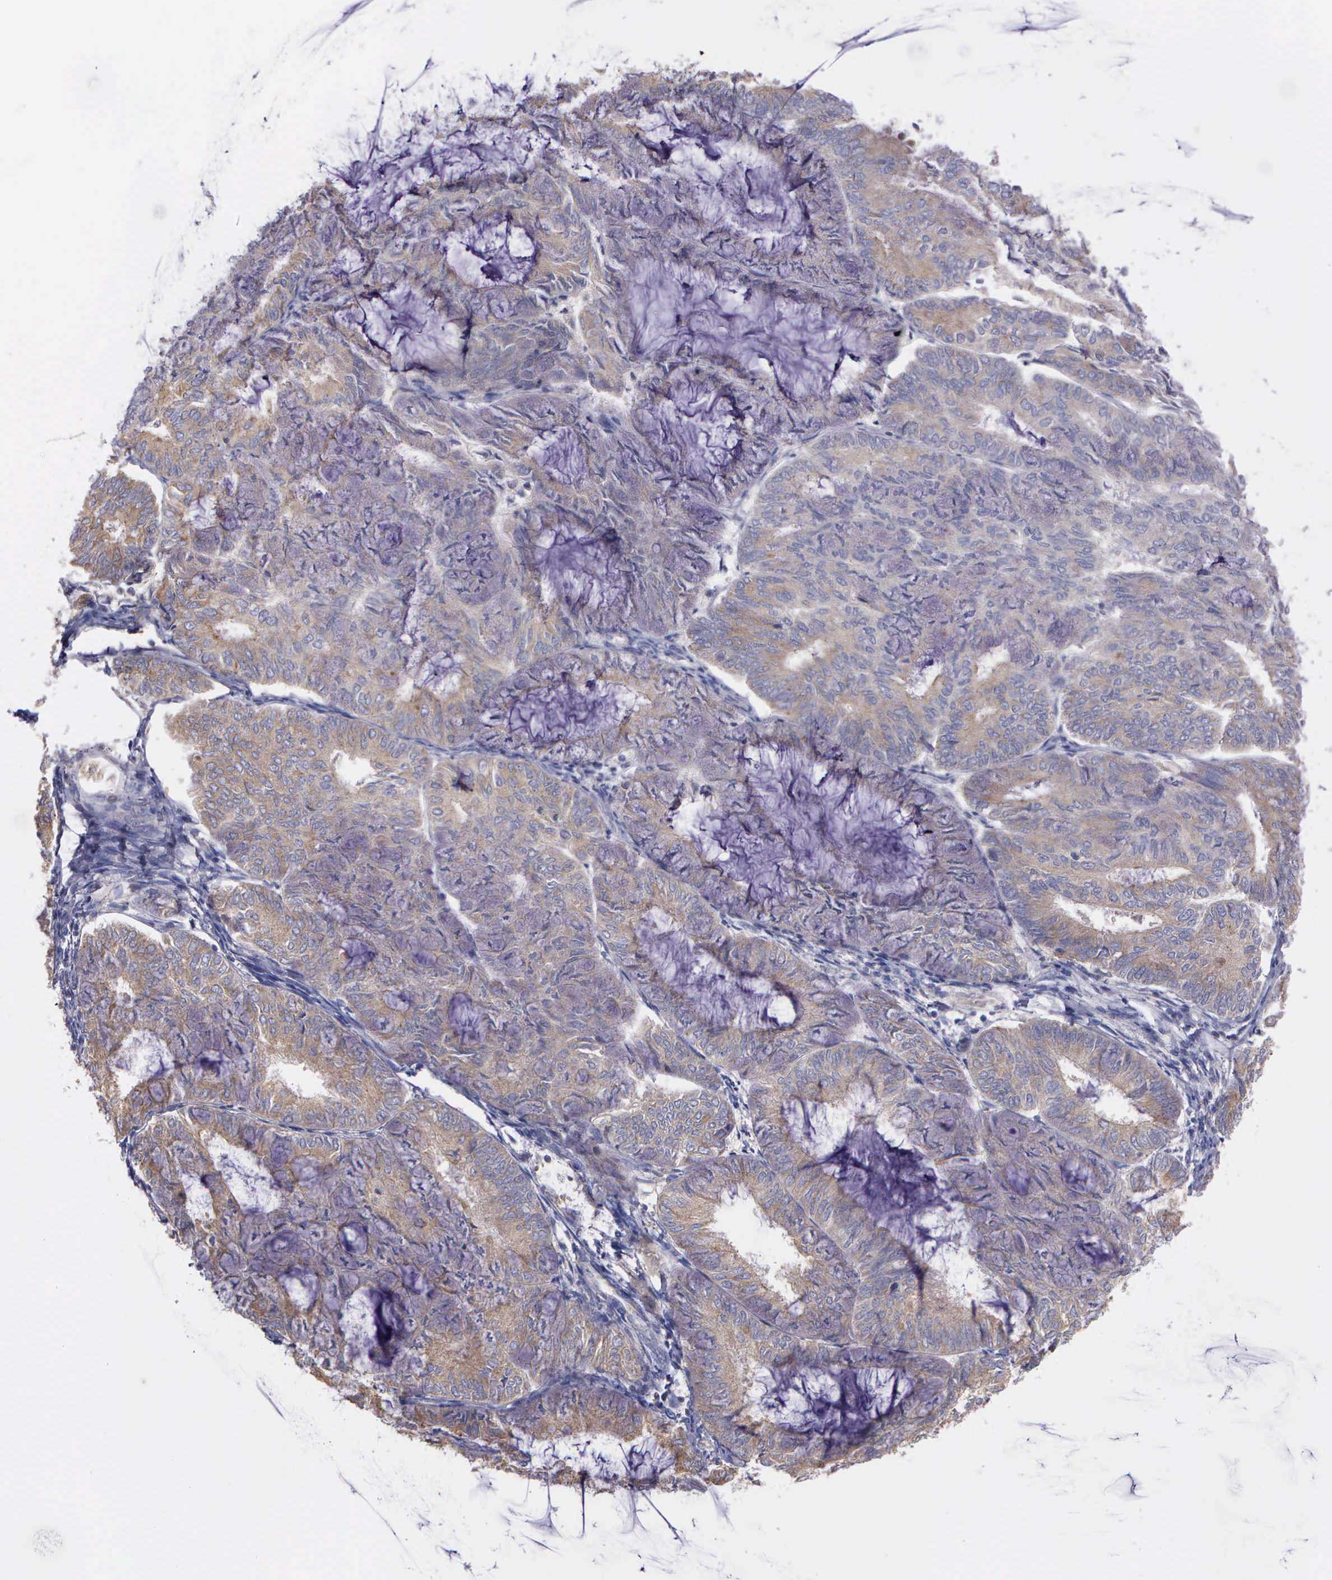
{"staining": {"intensity": "weak", "quantity": ">75%", "location": "cytoplasmic/membranous"}, "tissue": "endometrial cancer", "cell_type": "Tumor cells", "image_type": "cancer", "snomed": [{"axis": "morphology", "description": "Adenocarcinoma, NOS"}, {"axis": "topography", "description": "Endometrium"}], "caption": "Immunohistochemistry (DAB (3,3'-diaminobenzidine)) staining of human endometrial cancer shows weak cytoplasmic/membranous protein staining in about >75% of tumor cells.", "gene": "MIA2", "patient": {"sex": "female", "age": 59}}